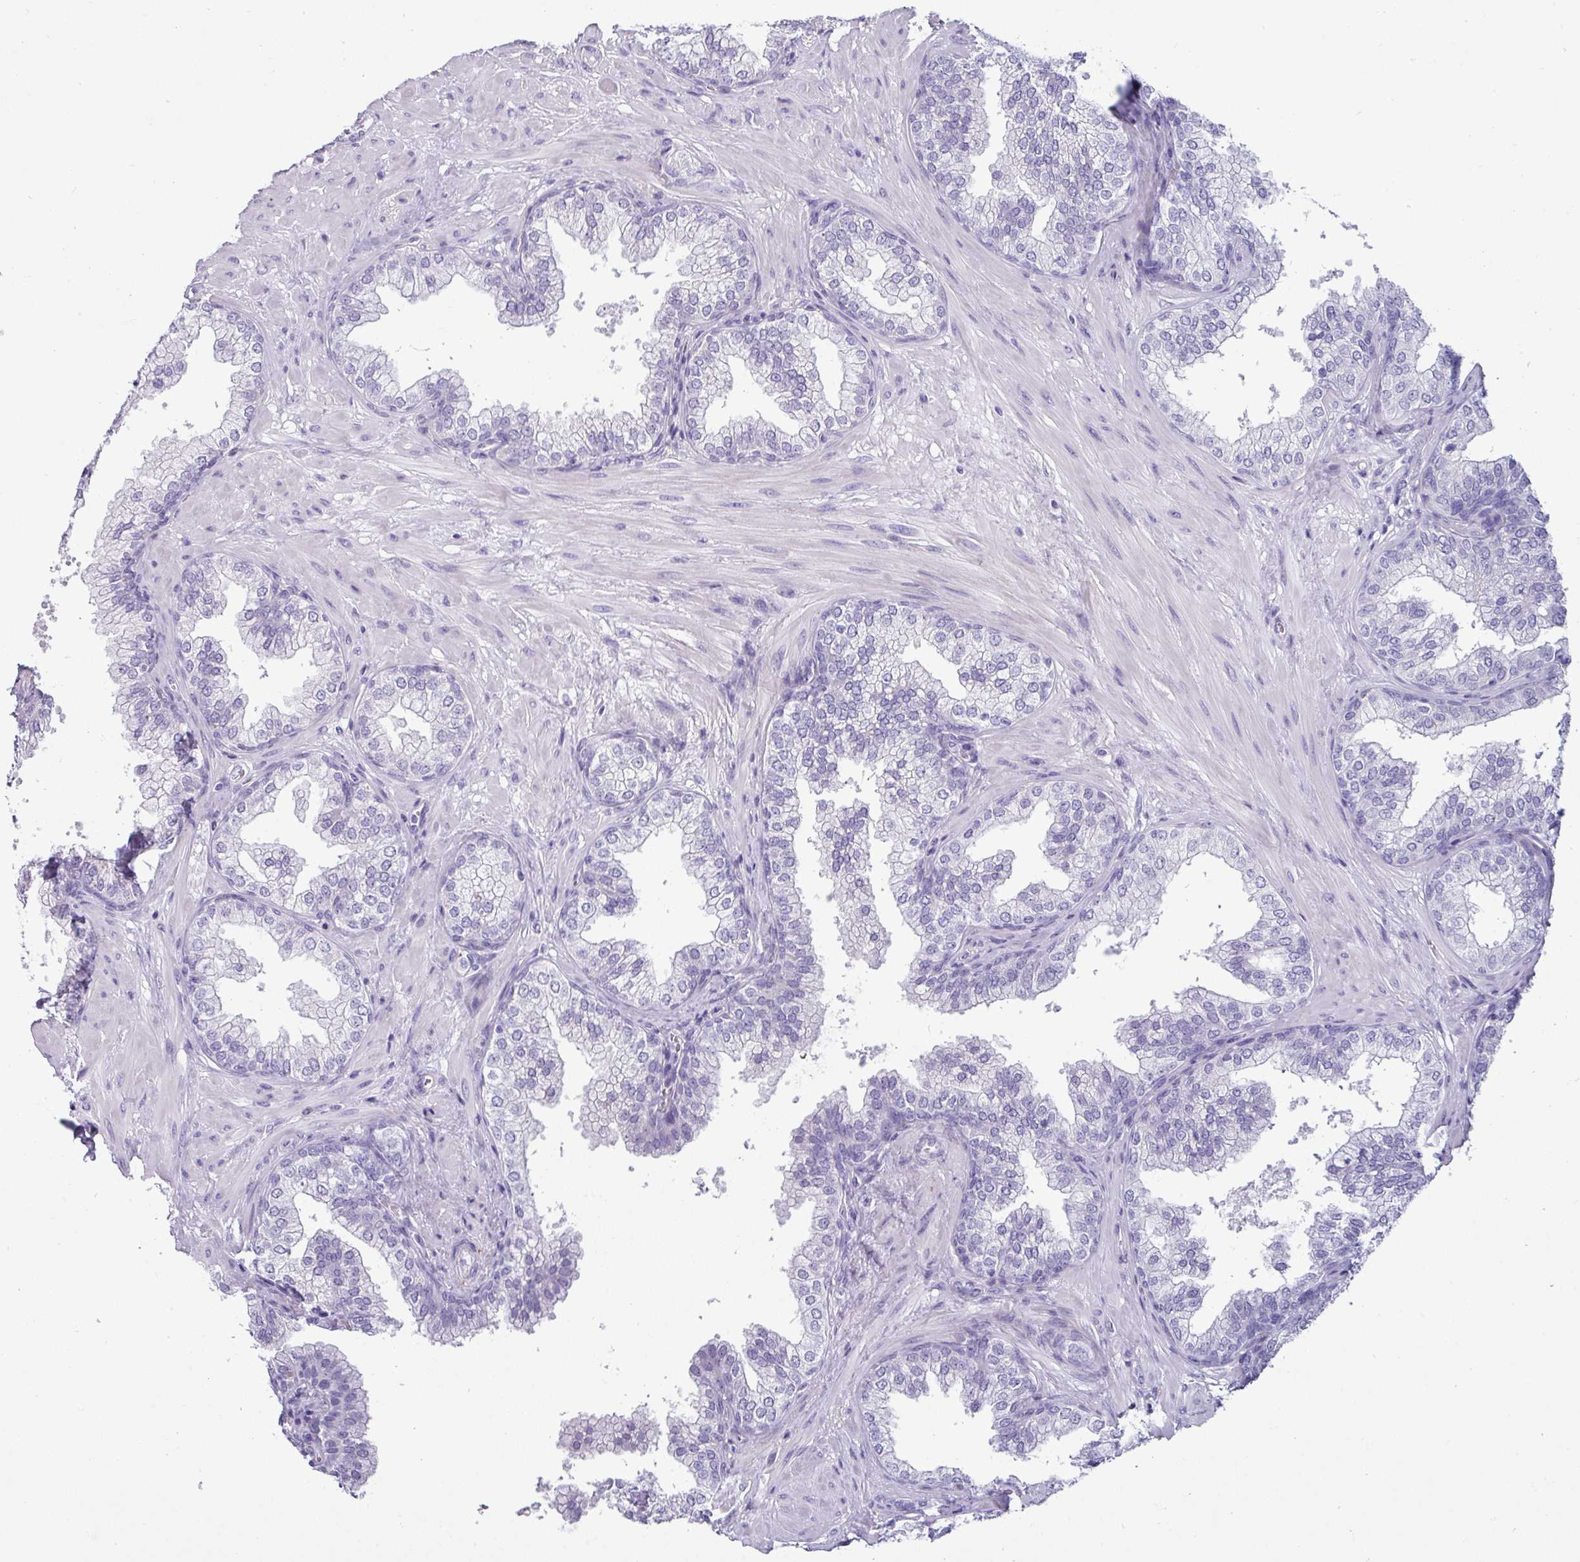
{"staining": {"intensity": "negative", "quantity": "none", "location": "none"}, "tissue": "prostate", "cell_type": "Glandular cells", "image_type": "normal", "snomed": [{"axis": "morphology", "description": "Normal tissue, NOS"}, {"axis": "topography", "description": "Prostate"}], "caption": "Immunohistochemical staining of unremarkable prostate exhibits no significant expression in glandular cells.", "gene": "VCX2", "patient": {"sex": "male", "age": 60}}